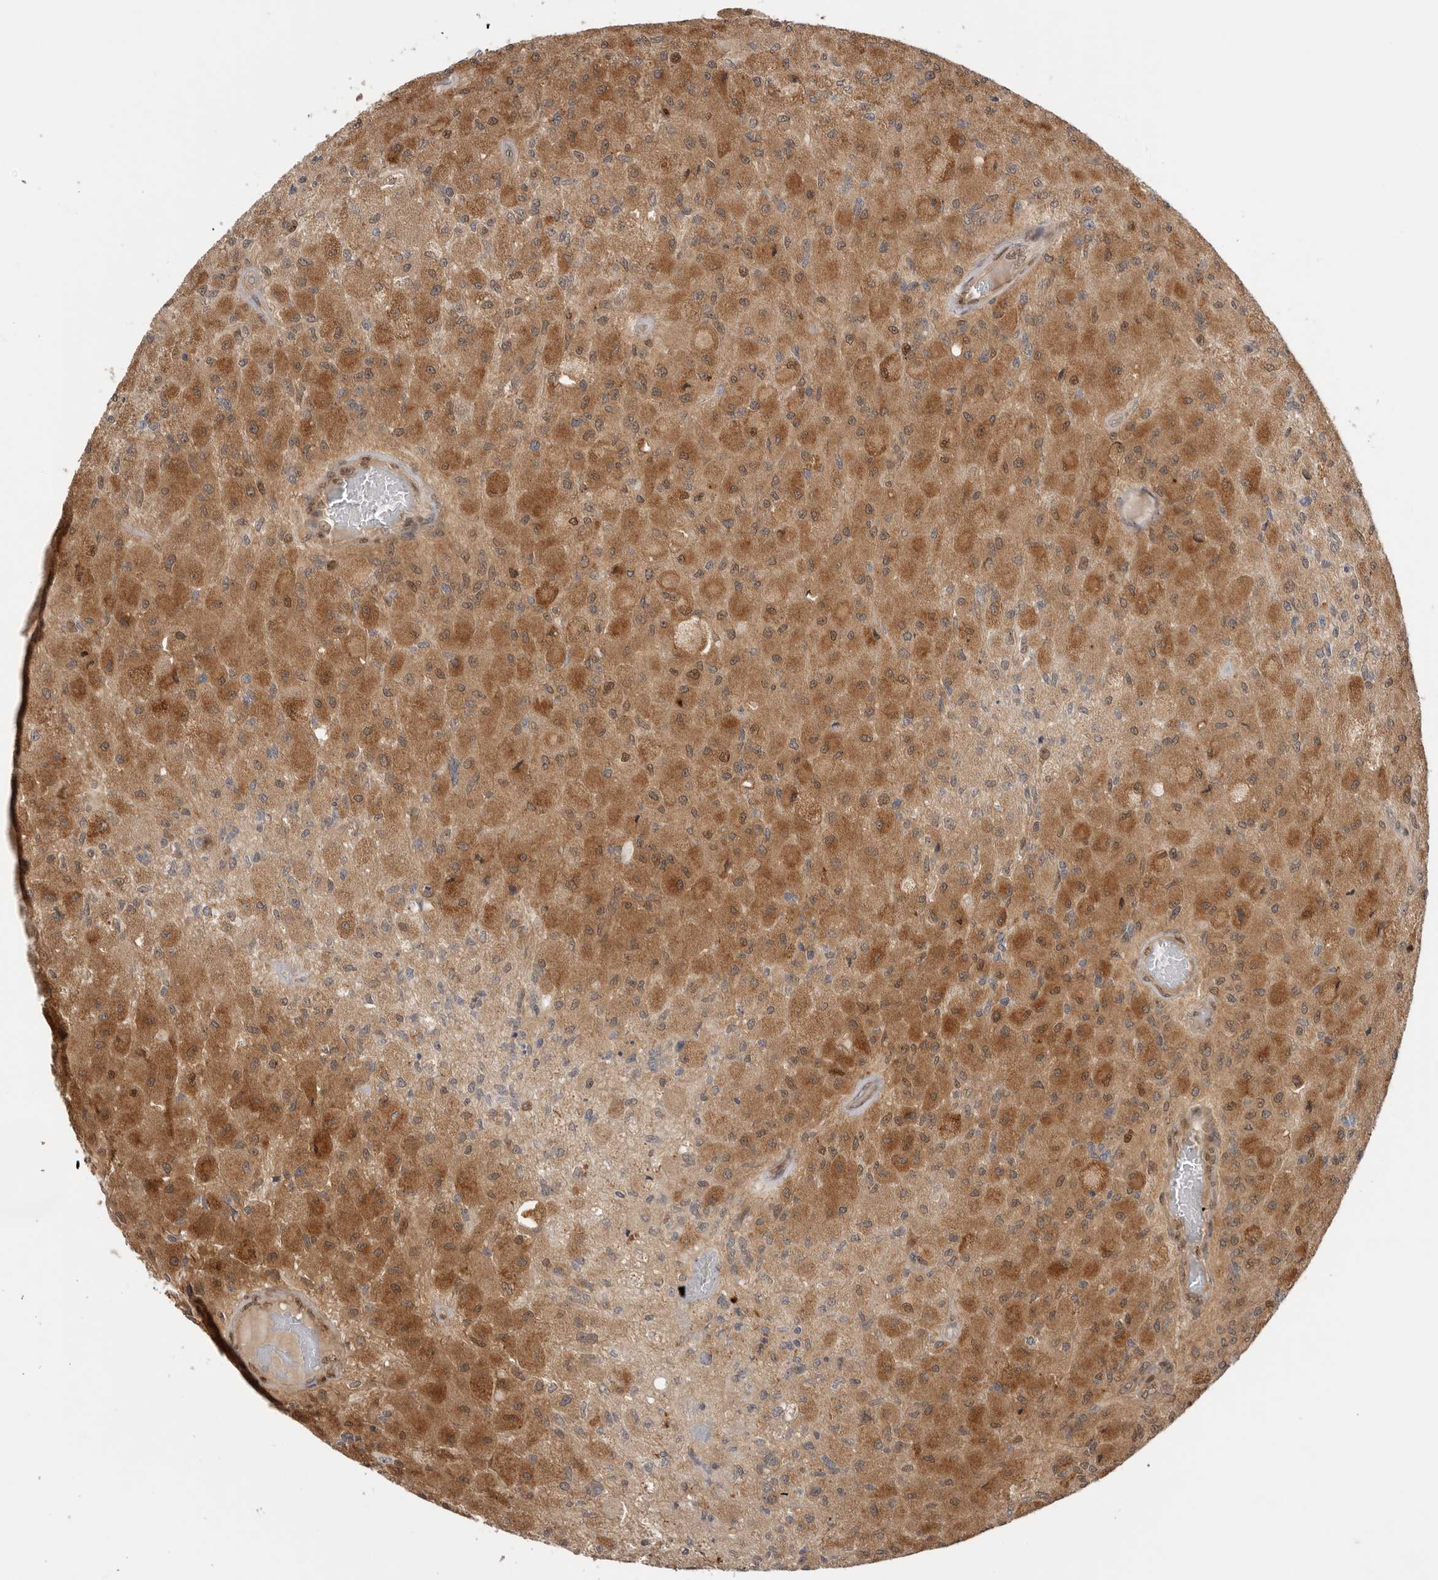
{"staining": {"intensity": "moderate", "quantity": ">75%", "location": "cytoplasmic/membranous,nuclear"}, "tissue": "glioma", "cell_type": "Tumor cells", "image_type": "cancer", "snomed": [{"axis": "morphology", "description": "Normal tissue, NOS"}, {"axis": "morphology", "description": "Glioma, malignant, High grade"}, {"axis": "topography", "description": "Cerebral cortex"}], "caption": "Malignant glioma (high-grade) stained with a protein marker exhibits moderate staining in tumor cells.", "gene": "DCAF8", "patient": {"sex": "male", "age": 77}}